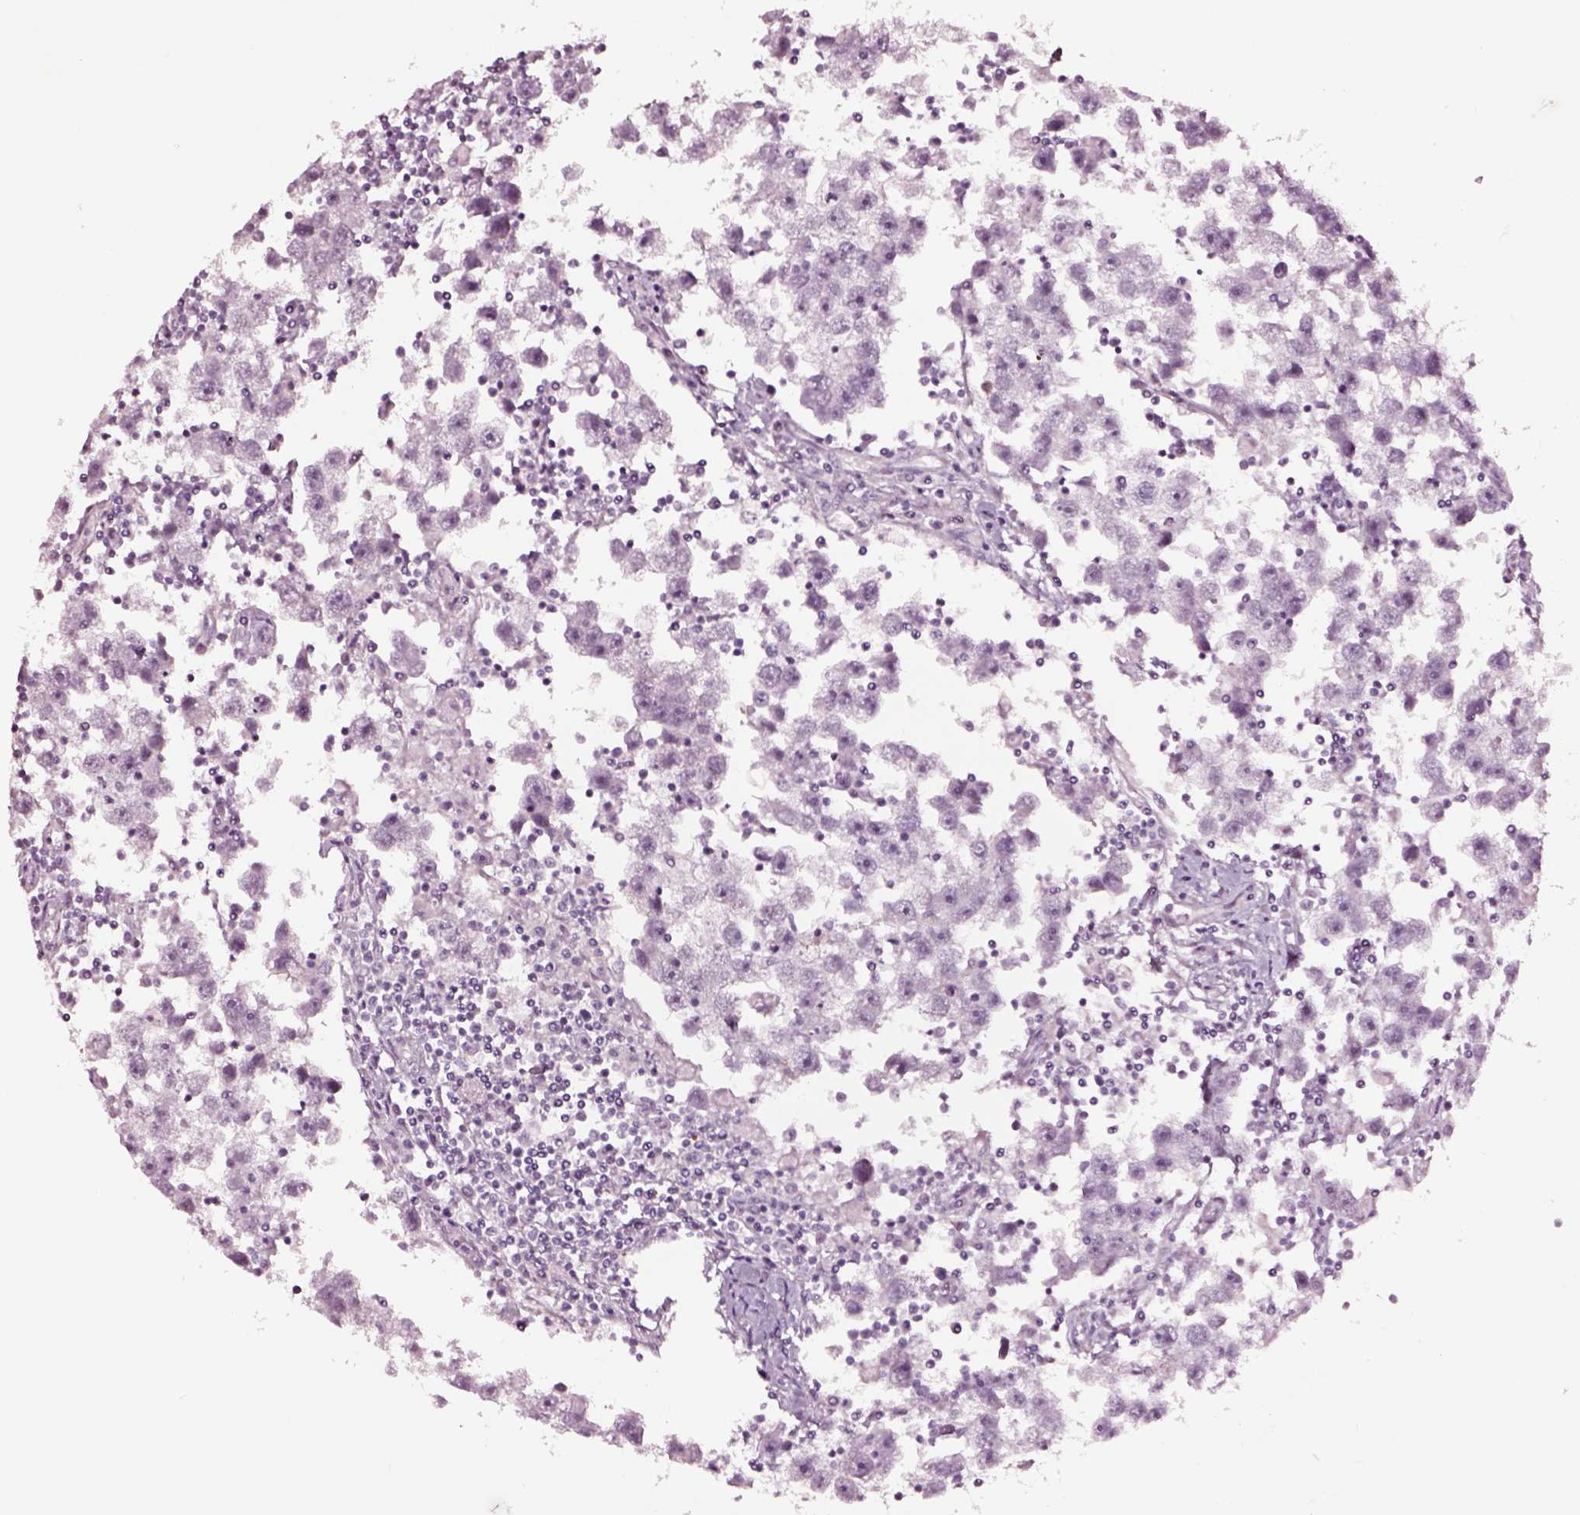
{"staining": {"intensity": "negative", "quantity": "none", "location": "none"}, "tissue": "testis cancer", "cell_type": "Tumor cells", "image_type": "cancer", "snomed": [{"axis": "morphology", "description": "Seminoma, NOS"}, {"axis": "topography", "description": "Testis"}], "caption": "Human testis cancer (seminoma) stained for a protein using immunohistochemistry displays no positivity in tumor cells.", "gene": "SOX10", "patient": {"sex": "male", "age": 30}}